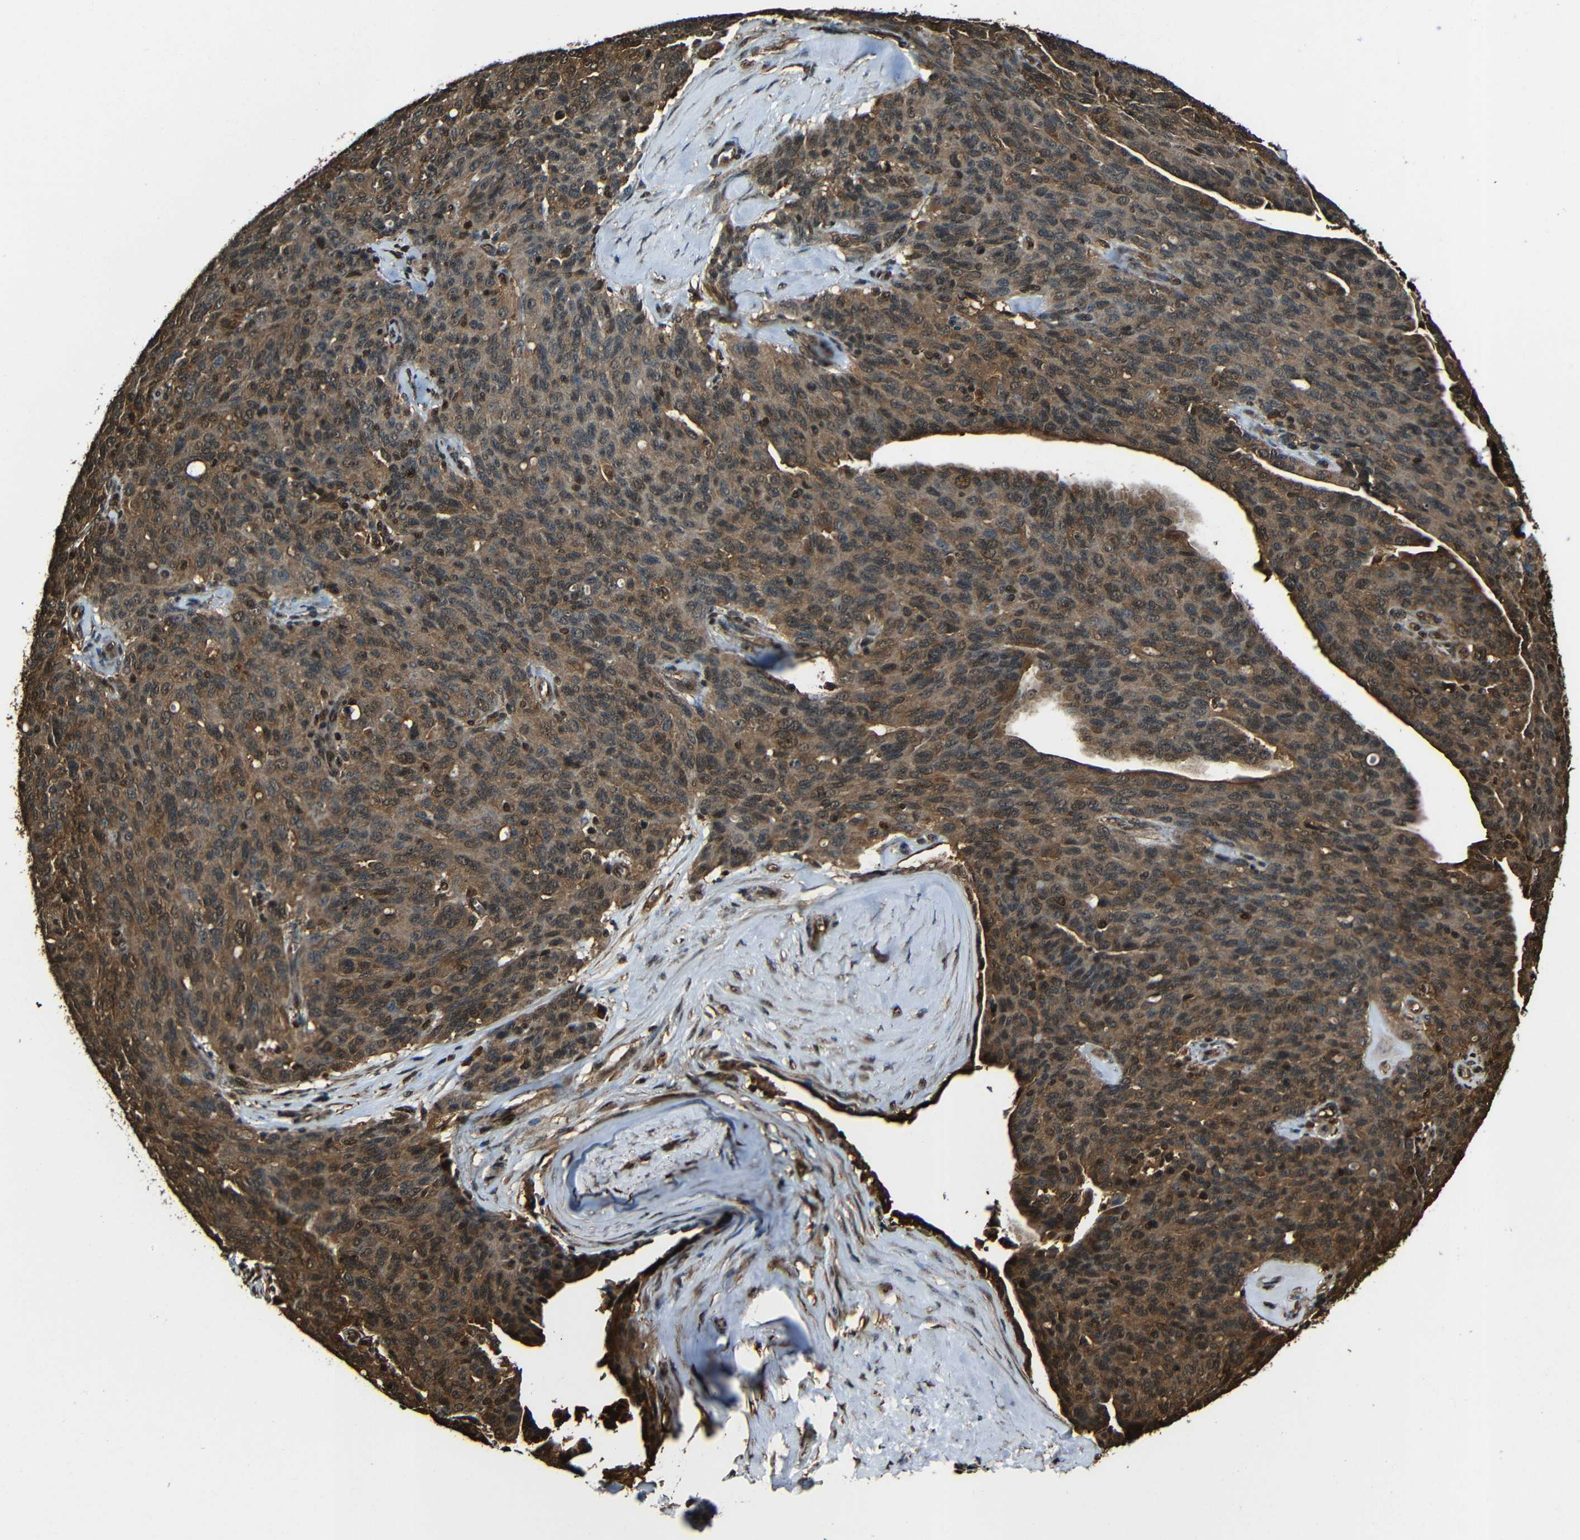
{"staining": {"intensity": "moderate", "quantity": ">75%", "location": "cytoplasmic/membranous,nuclear"}, "tissue": "ovarian cancer", "cell_type": "Tumor cells", "image_type": "cancer", "snomed": [{"axis": "morphology", "description": "Carcinoma, endometroid"}, {"axis": "topography", "description": "Ovary"}], "caption": "Ovarian endometroid carcinoma was stained to show a protein in brown. There is medium levels of moderate cytoplasmic/membranous and nuclear staining in approximately >75% of tumor cells. Using DAB (3,3'-diaminobenzidine) (brown) and hematoxylin (blue) stains, captured at high magnification using brightfield microscopy.", "gene": "VCP", "patient": {"sex": "female", "age": 60}}